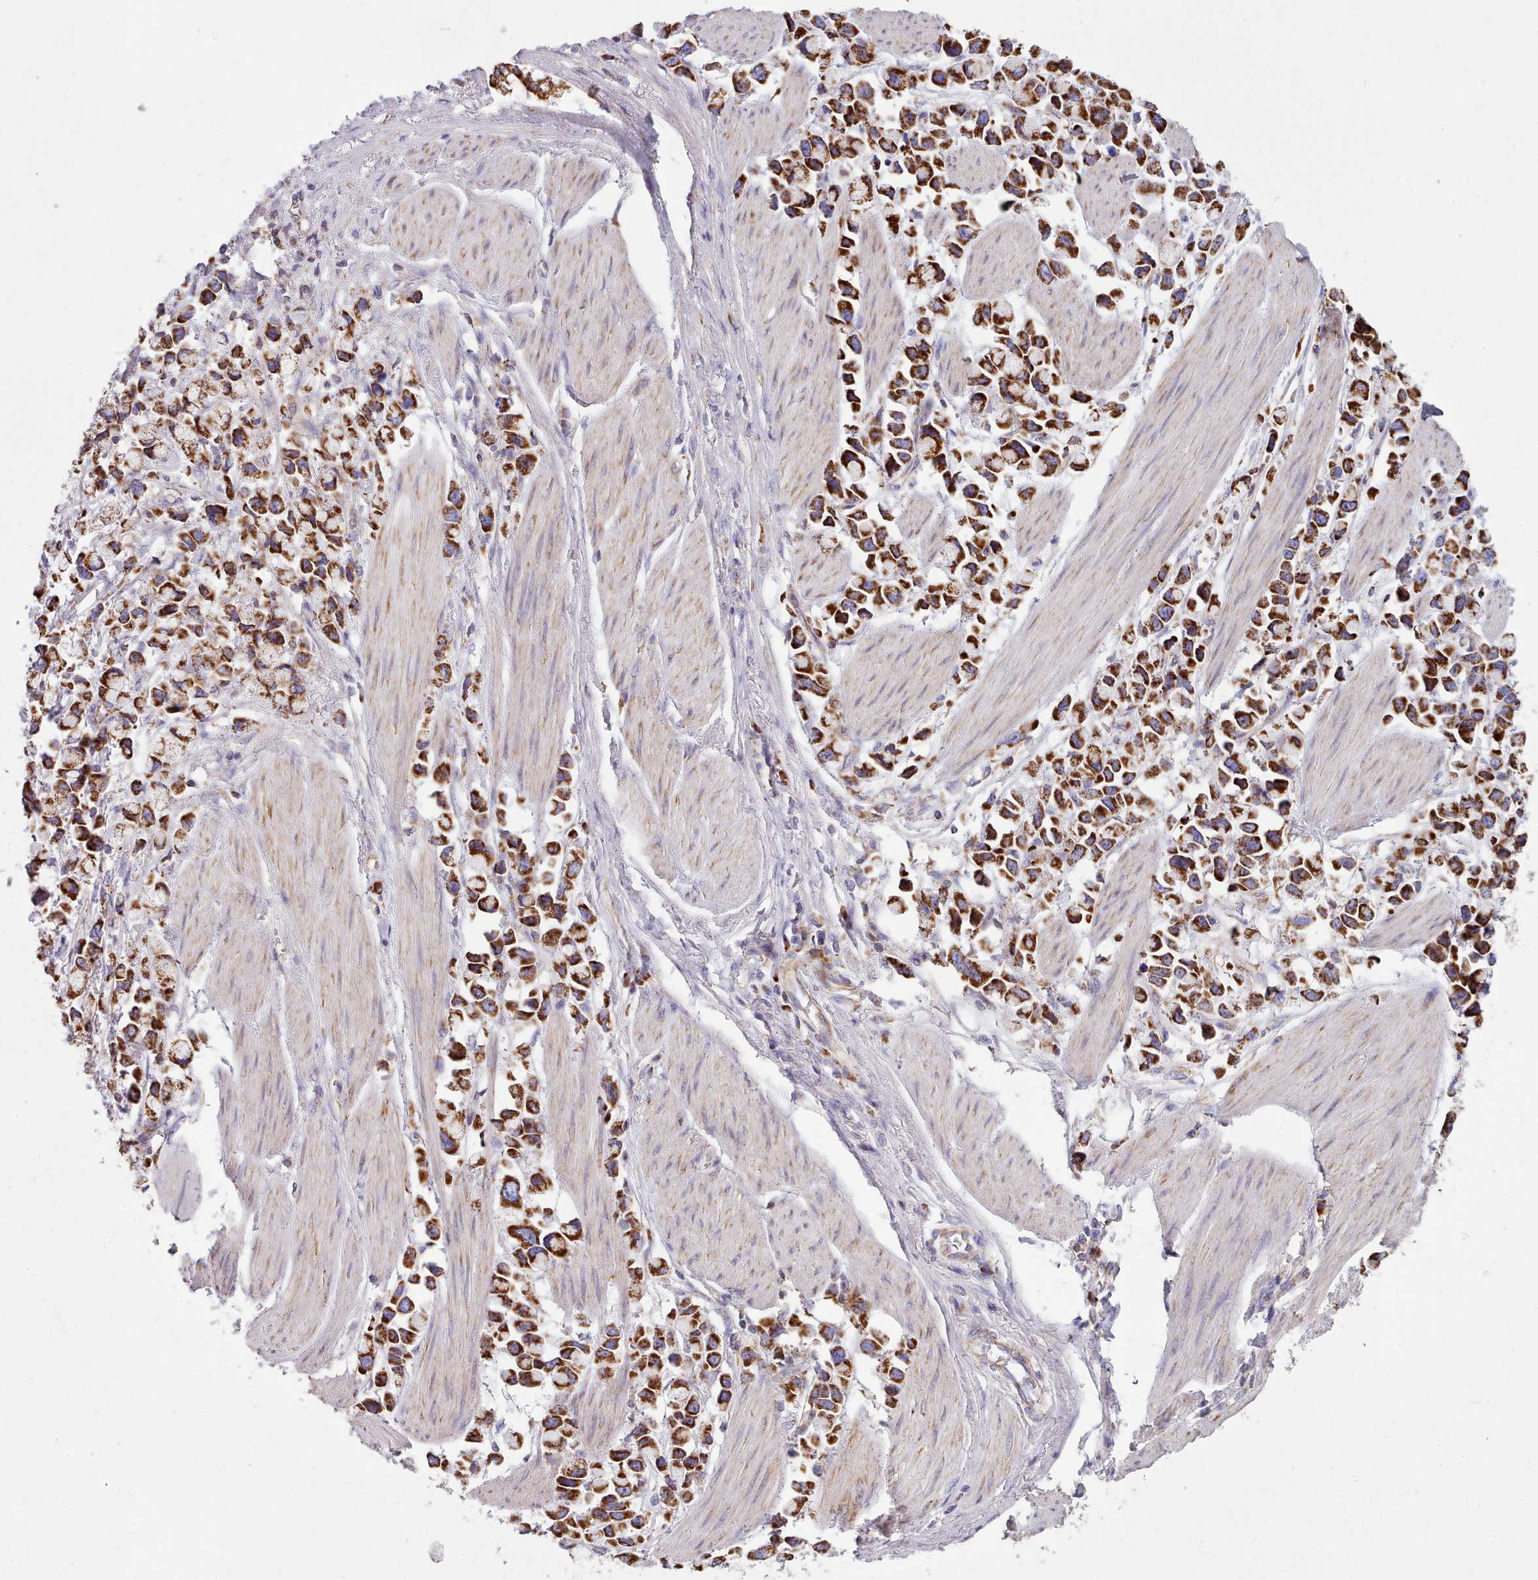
{"staining": {"intensity": "strong", "quantity": ">75%", "location": "cytoplasmic/membranous"}, "tissue": "stomach cancer", "cell_type": "Tumor cells", "image_type": "cancer", "snomed": [{"axis": "morphology", "description": "Adenocarcinoma, NOS"}, {"axis": "topography", "description": "Stomach"}], "caption": "Immunohistochemical staining of adenocarcinoma (stomach) demonstrates high levels of strong cytoplasmic/membranous protein expression in approximately >75% of tumor cells. The staining was performed using DAB to visualize the protein expression in brown, while the nuclei were stained in blue with hematoxylin (Magnification: 20x).", "gene": "SRP54", "patient": {"sex": "female", "age": 81}}